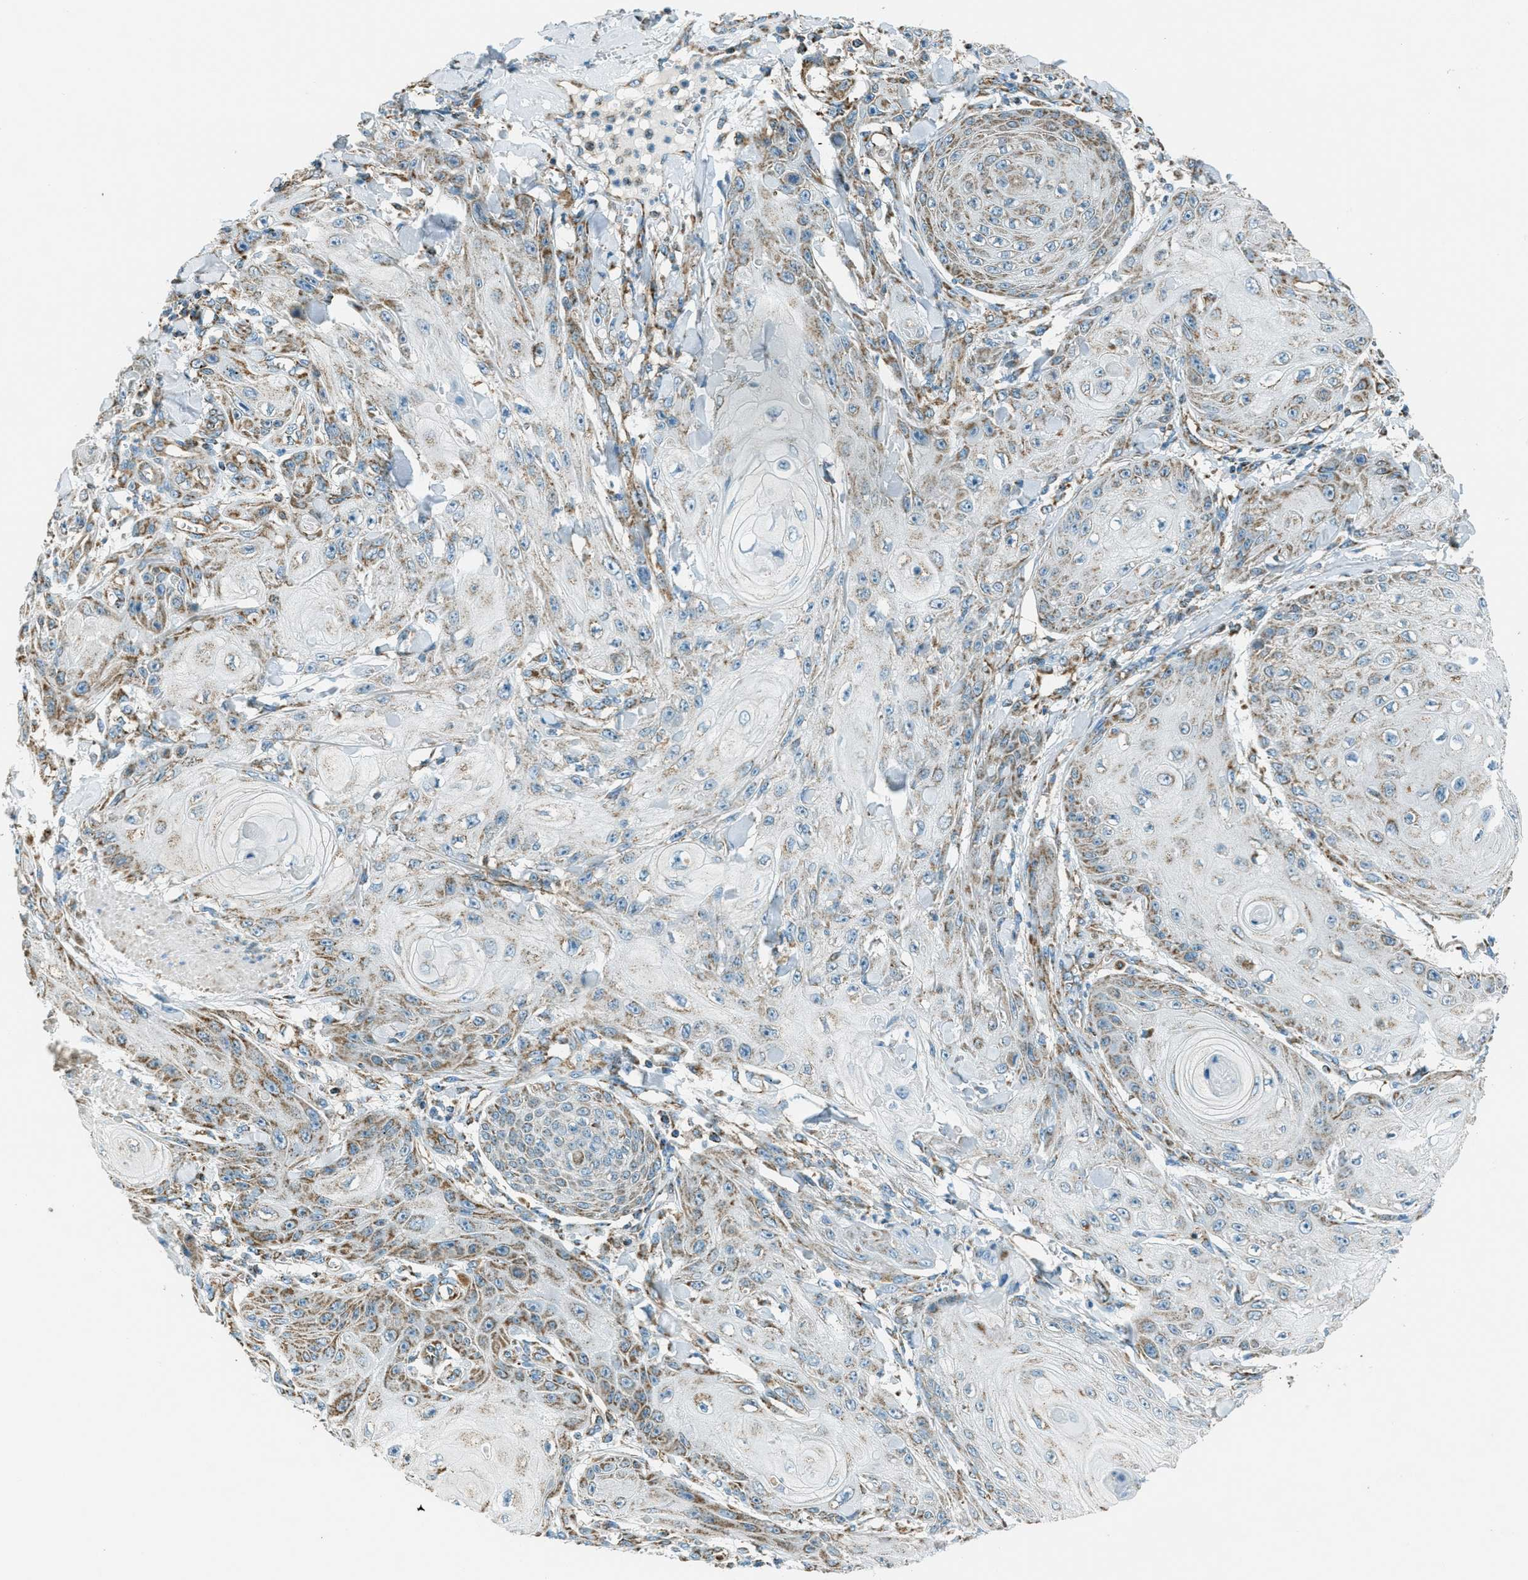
{"staining": {"intensity": "moderate", "quantity": "25%-75%", "location": "cytoplasmic/membranous"}, "tissue": "skin cancer", "cell_type": "Tumor cells", "image_type": "cancer", "snomed": [{"axis": "morphology", "description": "Squamous cell carcinoma, NOS"}, {"axis": "topography", "description": "Skin"}], "caption": "Moderate cytoplasmic/membranous positivity is present in about 25%-75% of tumor cells in skin cancer. (IHC, brightfield microscopy, high magnification).", "gene": "CHST15", "patient": {"sex": "male", "age": 74}}